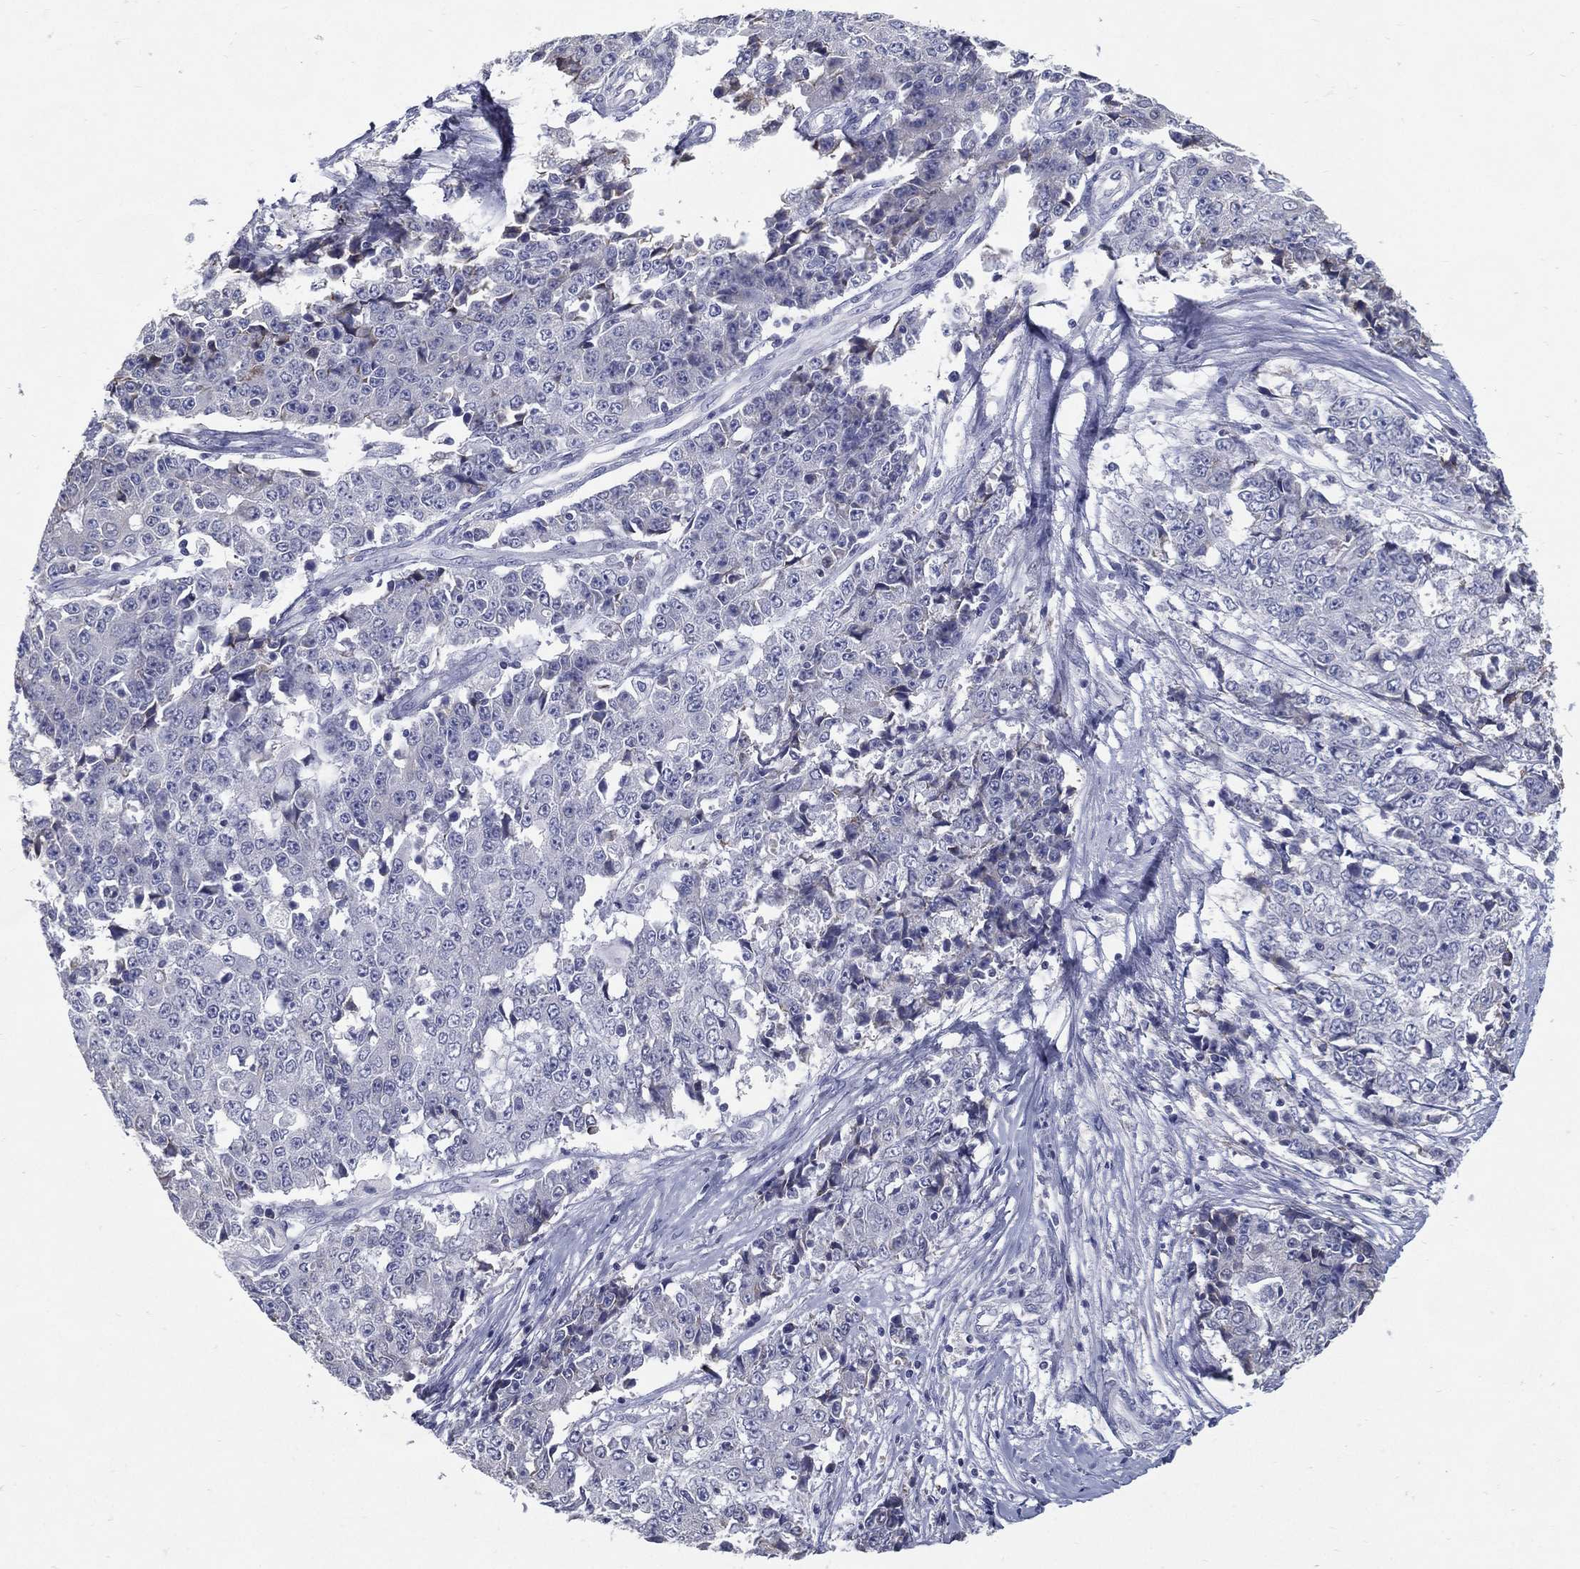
{"staining": {"intensity": "negative", "quantity": "none", "location": "none"}, "tissue": "ovarian cancer", "cell_type": "Tumor cells", "image_type": "cancer", "snomed": [{"axis": "morphology", "description": "Carcinoma, endometroid"}, {"axis": "topography", "description": "Ovary"}], "caption": "There is no significant expression in tumor cells of ovarian endometroid carcinoma.", "gene": "C19orf18", "patient": {"sex": "female", "age": 42}}